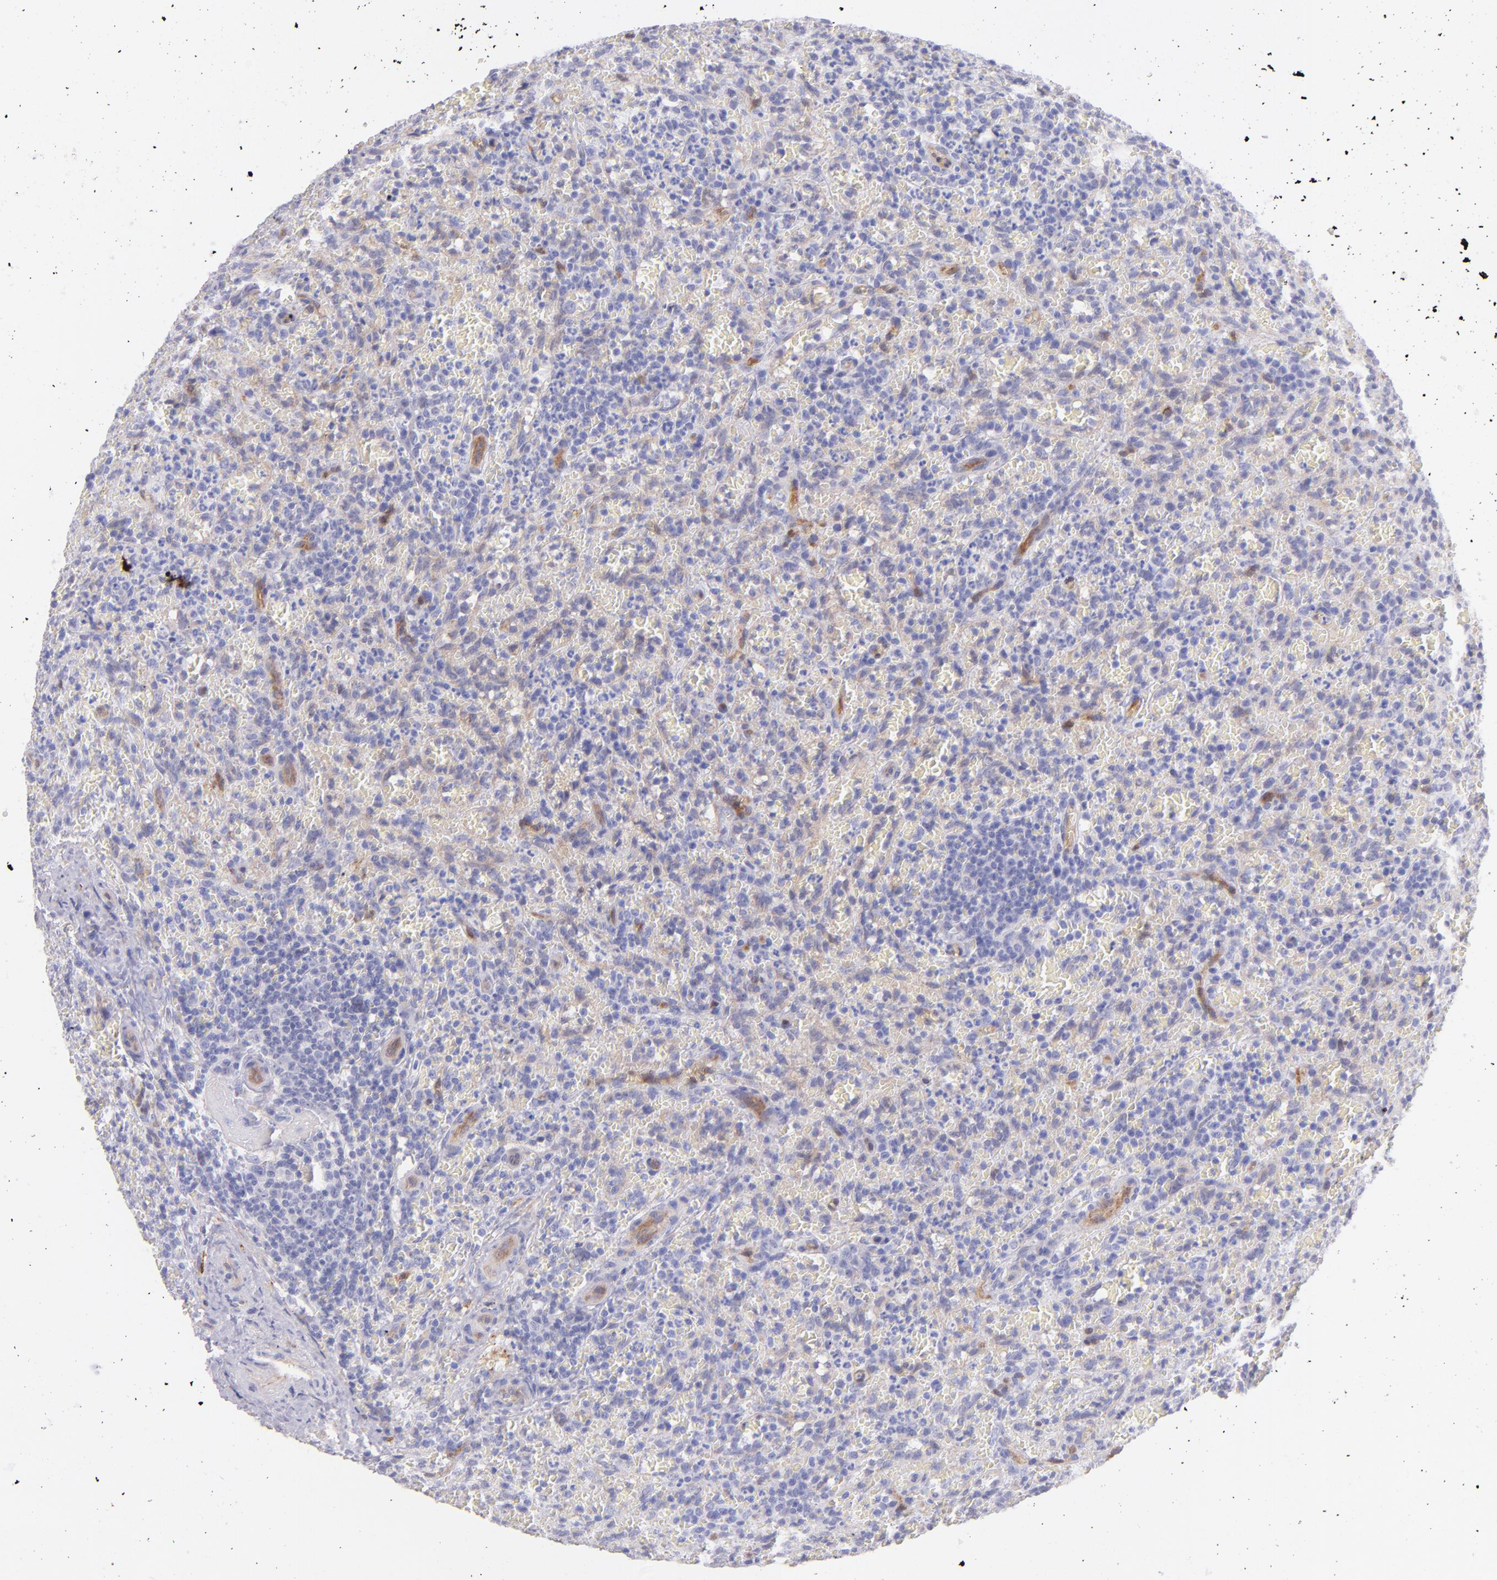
{"staining": {"intensity": "negative", "quantity": "none", "location": "none"}, "tissue": "lymphoma", "cell_type": "Tumor cells", "image_type": "cancer", "snomed": [{"axis": "morphology", "description": "Malignant lymphoma, non-Hodgkin's type, Low grade"}, {"axis": "topography", "description": "Spleen"}], "caption": "Immunohistochemistry of lymphoma displays no staining in tumor cells.", "gene": "SH2D4A", "patient": {"sex": "female", "age": 64}}